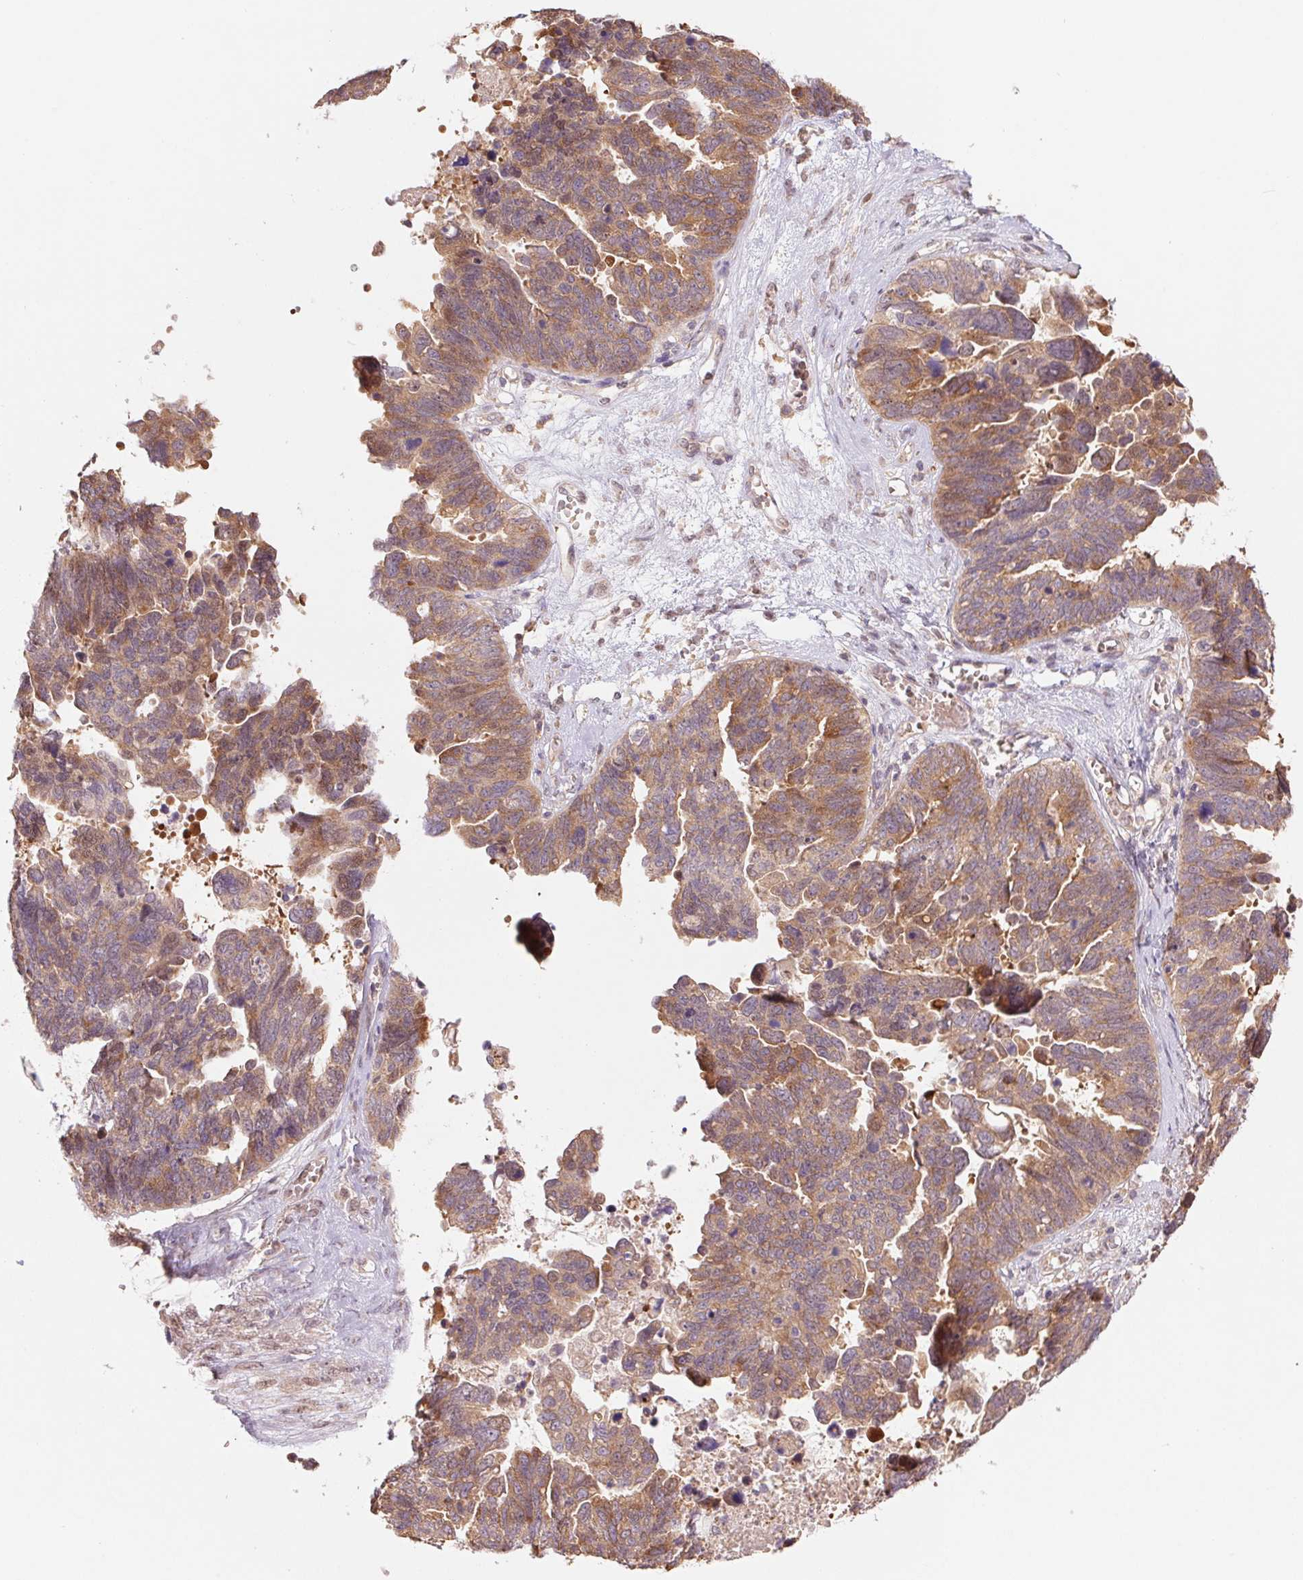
{"staining": {"intensity": "weak", "quantity": ">75%", "location": "cytoplasmic/membranous"}, "tissue": "ovarian cancer", "cell_type": "Tumor cells", "image_type": "cancer", "snomed": [{"axis": "morphology", "description": "Cystadenocarcinoma, serous, NOS"}, {"axis": "topography", "description": "Ovary"}], "caption": "Immunohistochemistry micrograph of neoplastic tissue: ovarian cancer (serous cystadenocarcinoma) stained using immunohistochemistry demonstrates low levels of weak protein expression localized specifically in the cytoplasmic/membranous of tumor cells, appearing as a cytoplasmic/membranous brown color.", "gene": "RRM1", "patient": {"sex": "female", "age": 60}}